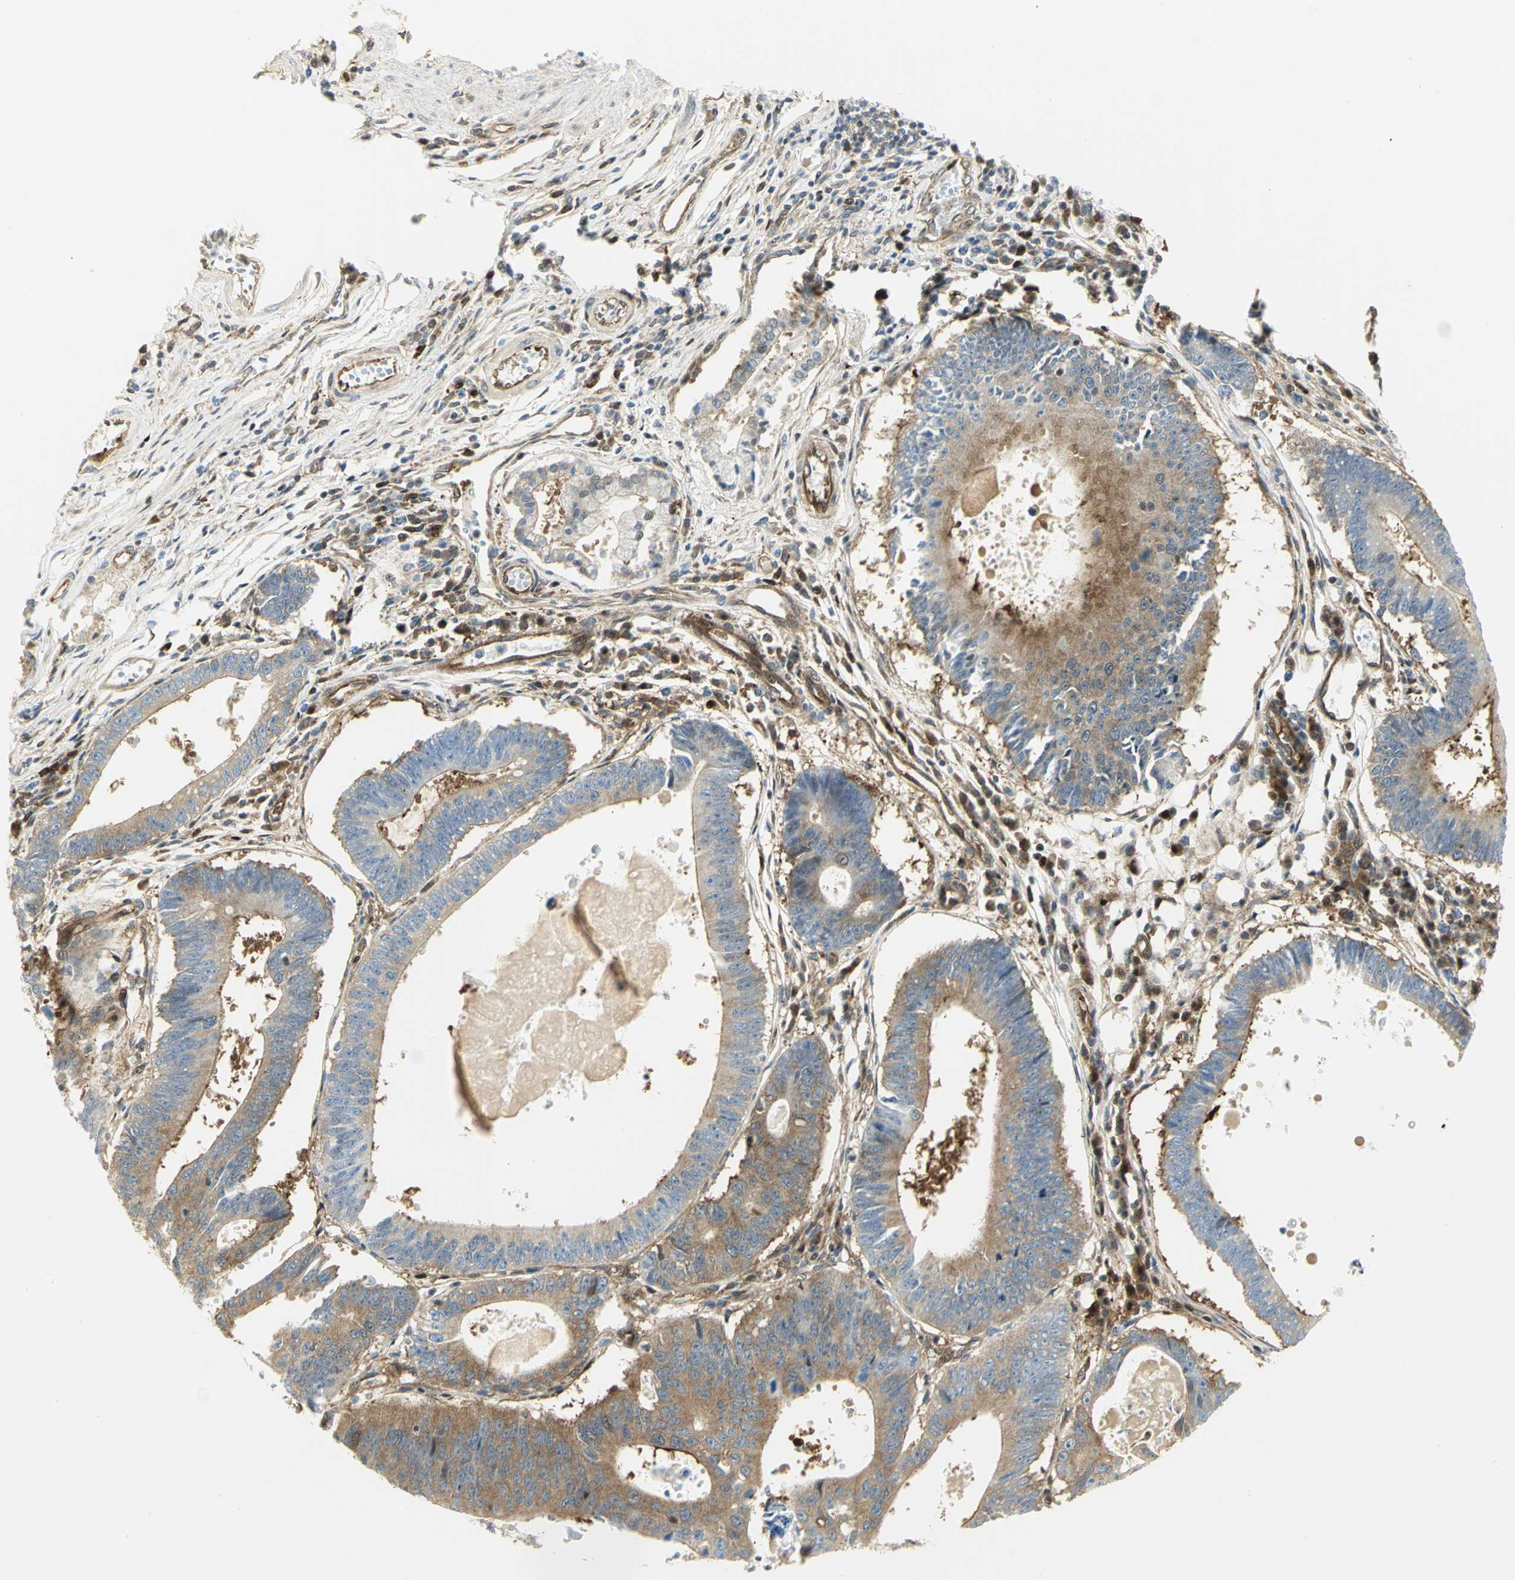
{"staining": {"intensity": "moderate", "quantity": ">75%", "location": "cytoplasmic/membranous"}, "tissue": "stomach cancer", "cell_type": "Tumor cells", "image_type": "cancer", "snomed": [{"axis": "morphology", "description": "Adenocarcinoma, NOS"}, {"axis": "topography", "description": "Stomach"}], "caption": "Tumor cells demonstrate moderate cytoplasmic/membranous expression in approximately >75% of cells in stomach cancer (adenocarcinoma).", "gene": "EEA1", "patient": {"sex": "male", "age": 59}}